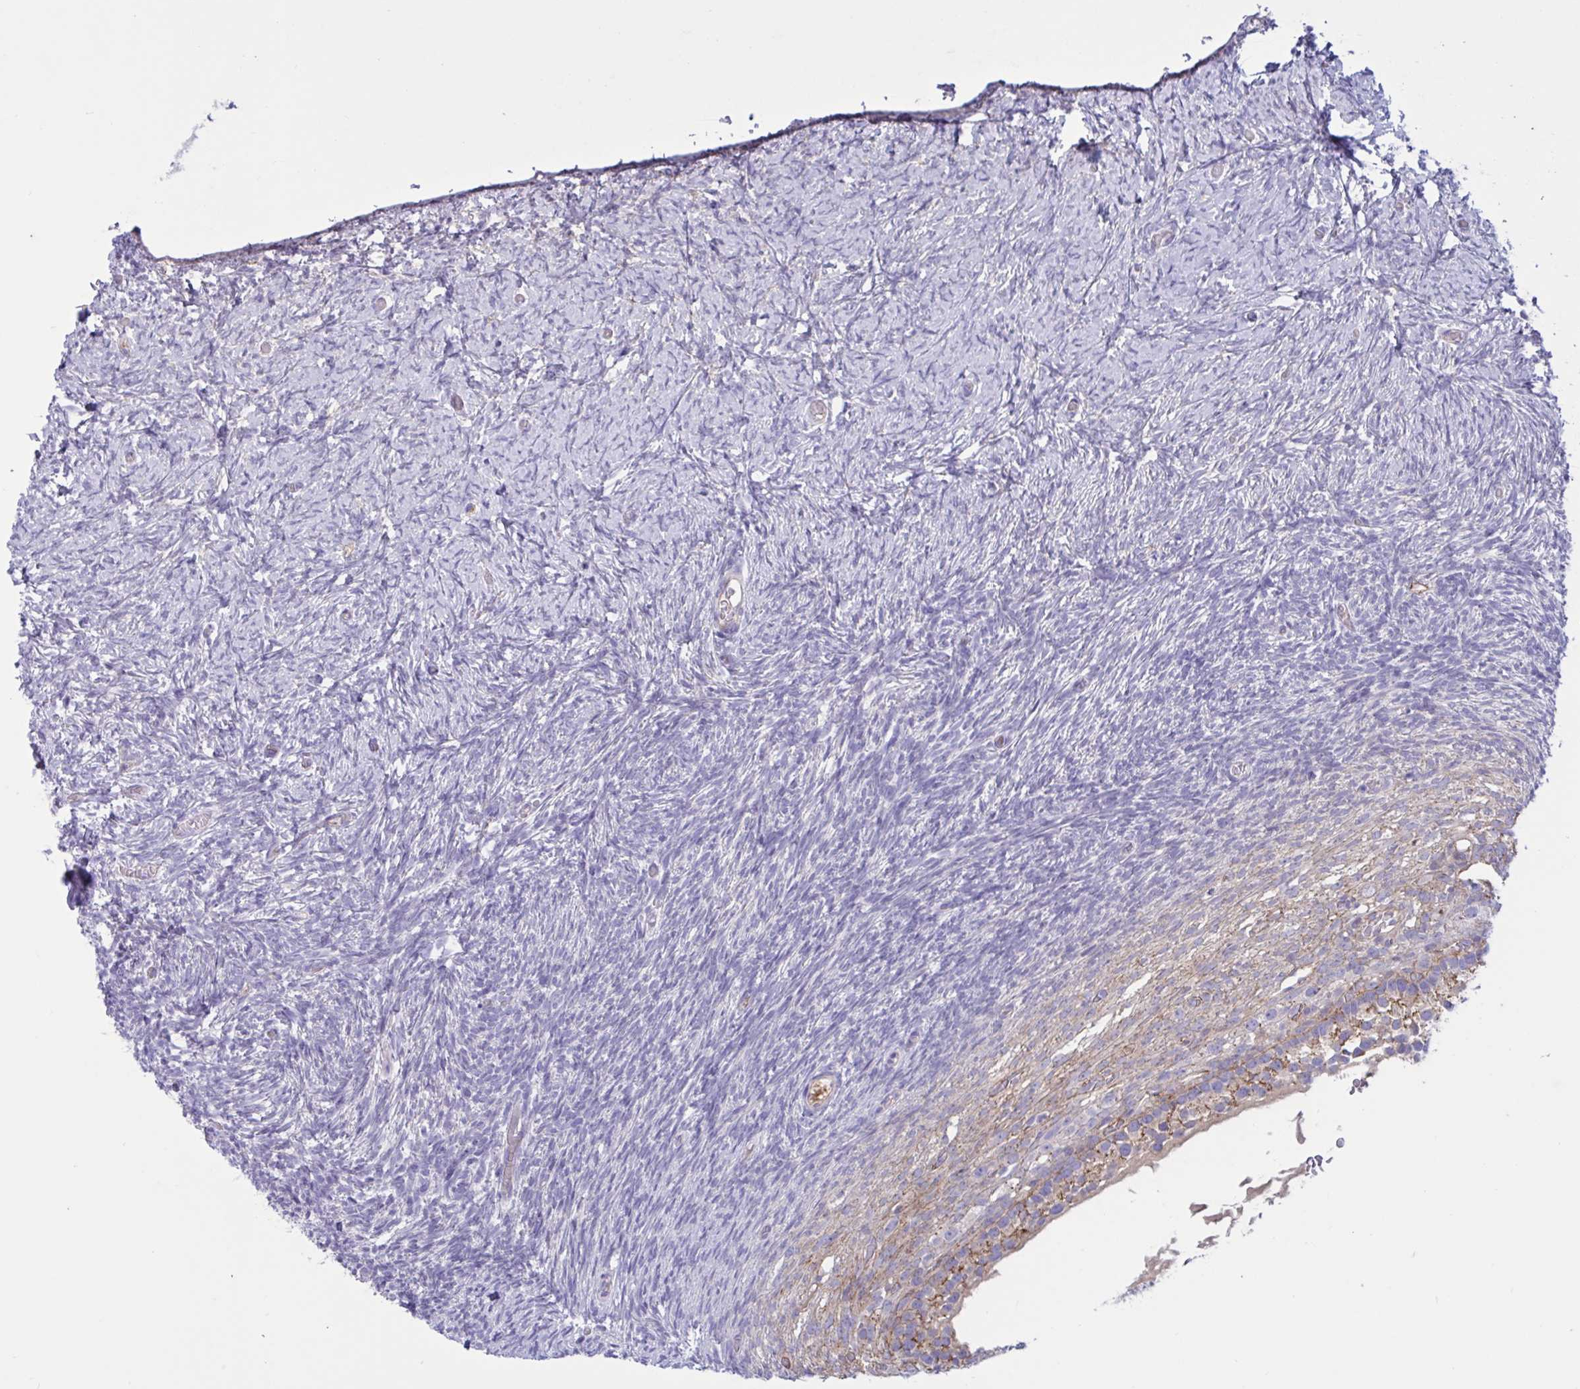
{"staining": {"intensity": "negative", "quantity": "none", "location": "none"}, "tissue": "ovary", "cell_type": "Follicle cells", "image_type": "normal", "snomed": [{"axis": "morphology", "description": "Normal tissue, NOS"}, {"axis": "topography", "description": "Ovary"}], "caption": "There is no significant positivity in follicle cells of ovary. The staining was performed using DAB to visualize the protein expression in brown, while the nuclei were stained in blue with hematoxylin (Magnification: 20x).", "gene": "SLC66A1", "patient": {"sex": "female", "age": 39}}